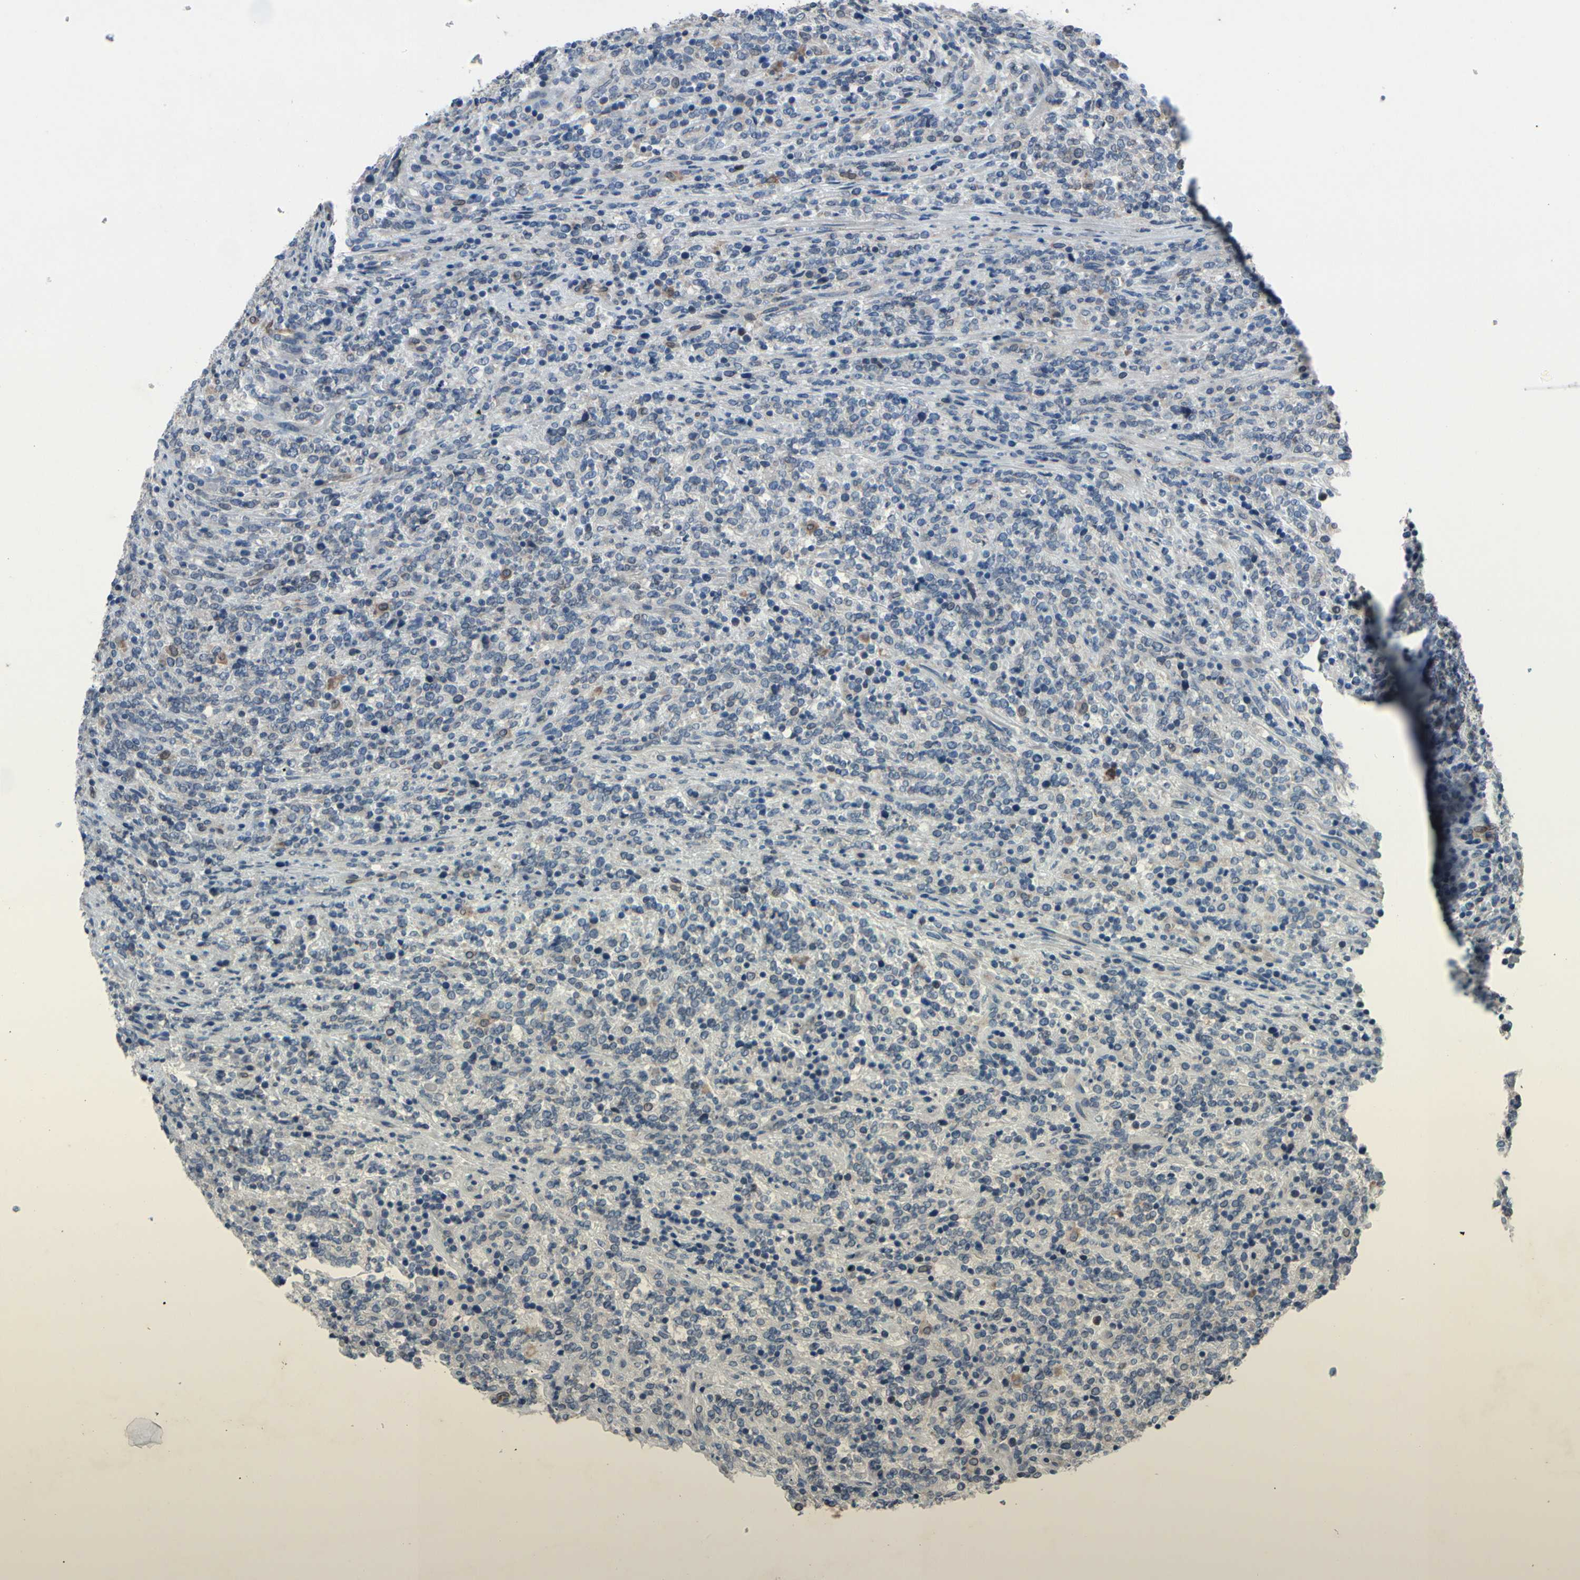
{"staining": {"intensity": "moderate", "quantity": "<25%", "location": "cytoplasmic/membranous"}, "tissue": "lymphoma", "cell_type": "Tumor cells", "image_type": "cancer", "snomed": [{"axis": "morphology", "description": "Malignant lymphoma, non-Hodgkin's type, High grade"}, {"axis": "topography", "description": "Soft tissue"}], "caption": "There is low levels of moderate cytoplasmic/membranous positivity in tumor cells of high-grade malignant lymphoma, non-Hodgkin's type, as demonstrated by immunohistochemical staining (brown color).", "gene": "PRXL2A", "patient": {"sex": "male", "age": 18}}